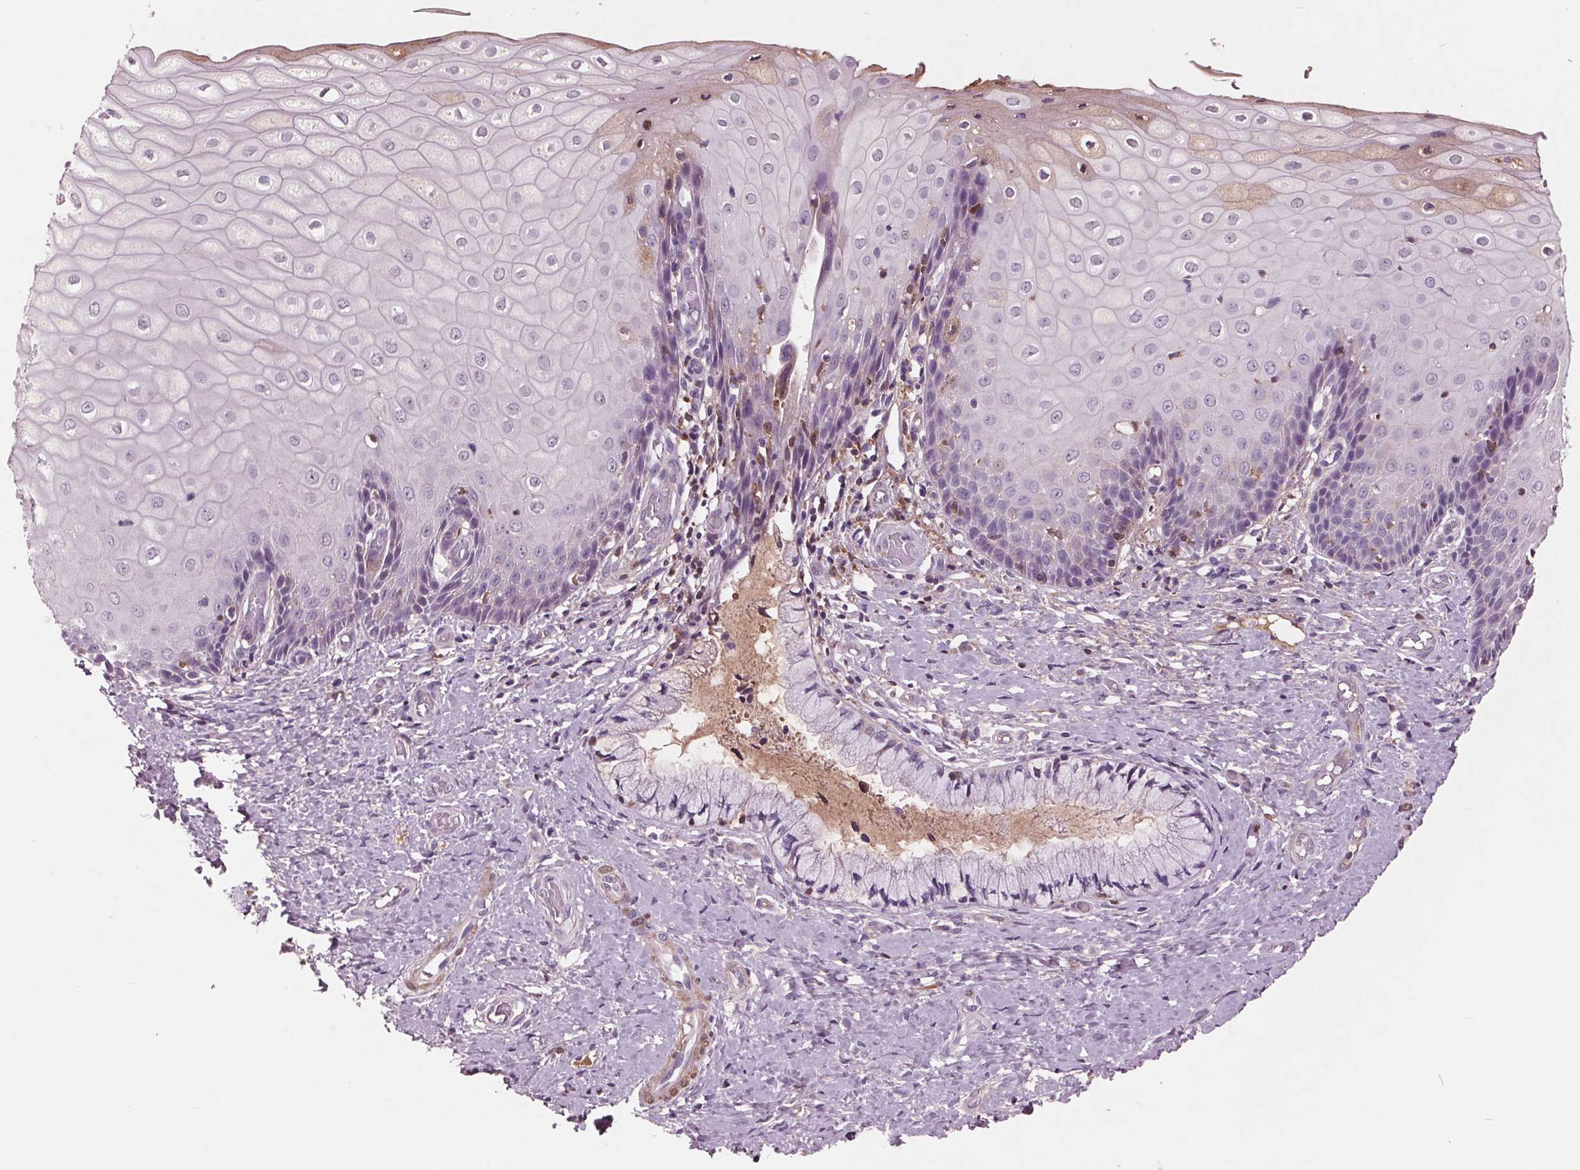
{"staining": {"intensity": "negative", "quantity": "none", "location": "none"}, "tissue": "cervix", "cell_type": "Glandular cells", "image_type": "normal", "snomed": [{"axis": "morphology", "description": "Normal tissue, NOS"}, {"axis": "topography", "description": "Cervix"}], "caption": "DAB immunohistochemical staining of normal human cervix demonstrates no significant expression in glandular cells. (Brightfield microscopy of DAB (3,3'-diaminobenzidine) immunohistochemistry (IHC) at high magnification).", "gene": "C6", "patient": {"sex": "female", "age": 37}}